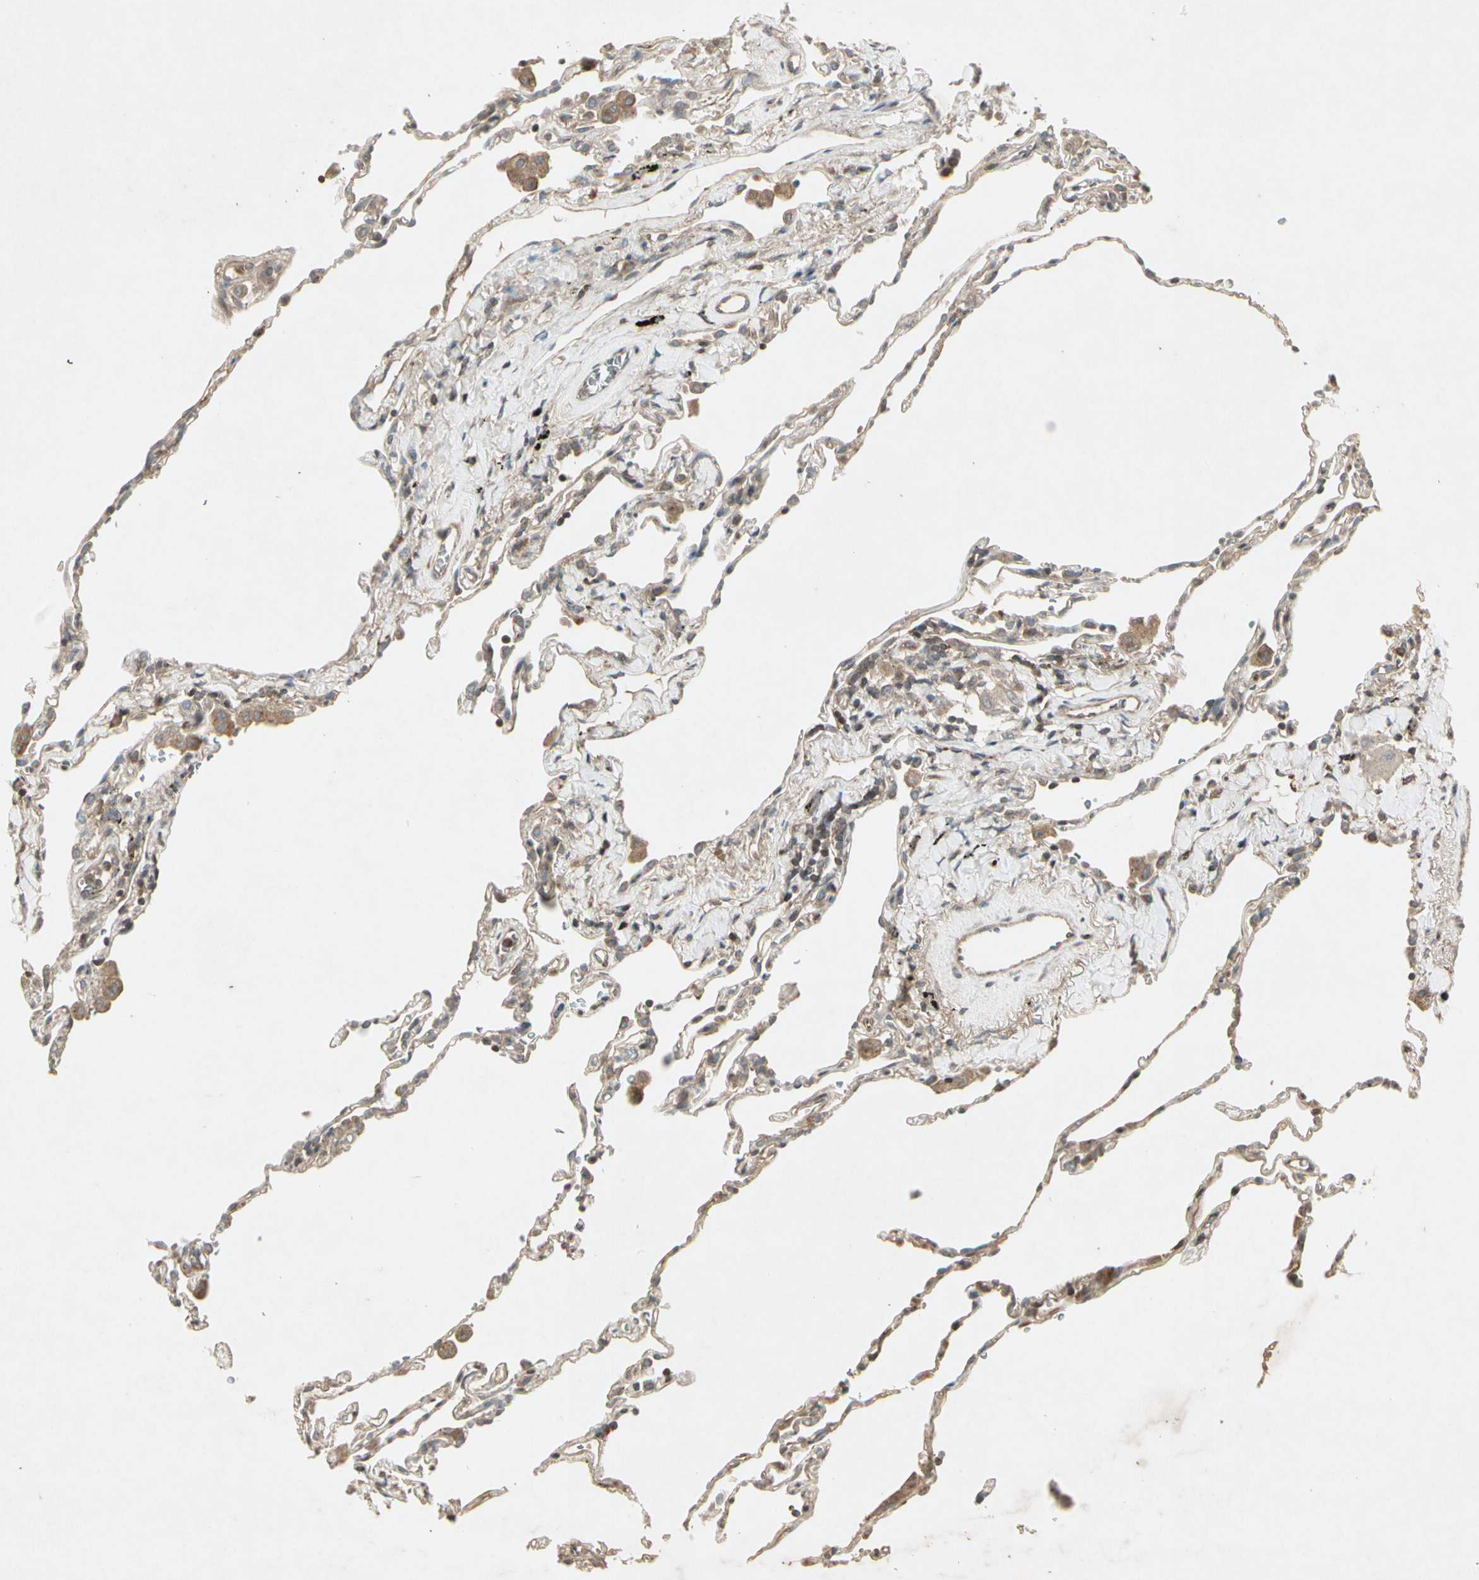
{"staining": {"intensity": "weak", "quantity": "<25%", "location": "cytoplasmic/membranous"}, "tissue": "lung", "cell_type": "Alveolar cells", "image_type": "normal", "snomed": [{"axis": "morphology", "description": "Normal tissue, NOS"}, {"axis": "topography", "description": "Lung"}], "caption": "The photomicrograph exhibits no significant staining in alveolar cells of lung.", "gene": "TEK", "patient": {"sex": "male", "age": 59}}